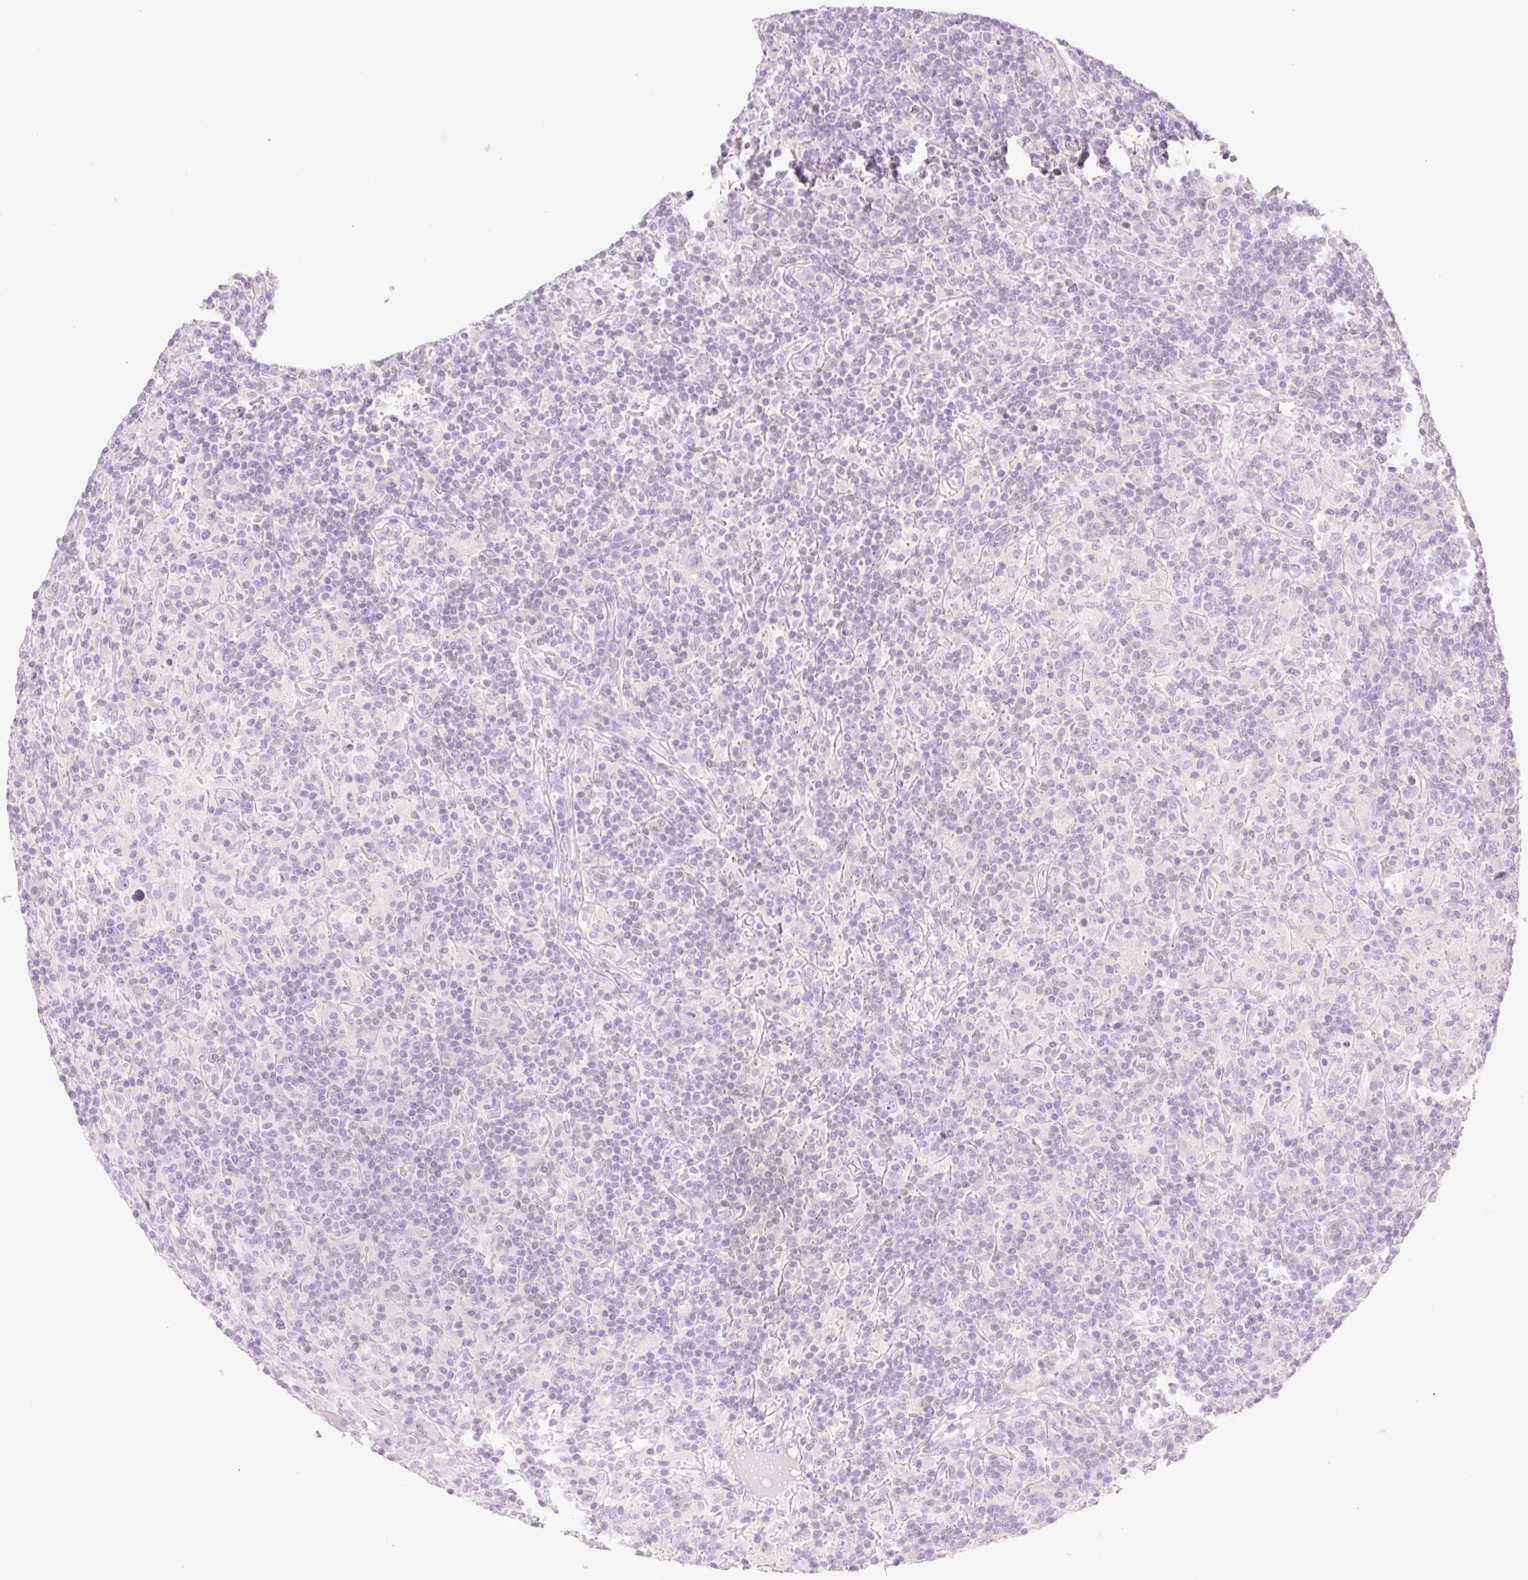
{"staining": {"intensity": "negative", "quantity": "none", "location": "none"}, "tissue": "lymphoma", "cell_type": "Tumor cells", "image_type": "cancer", "snomed": [{"axis": "morphology", "description": "Hodgkin's disease, NOS"}, {"axis": "topography", "description": "Lymph node"}], "caption": "Lymphoma was stained to show a protein in brown. There is no significant staining in tumor cells.", "gene": "TBX15", "patient": {"sex": "male", "age": 70}}